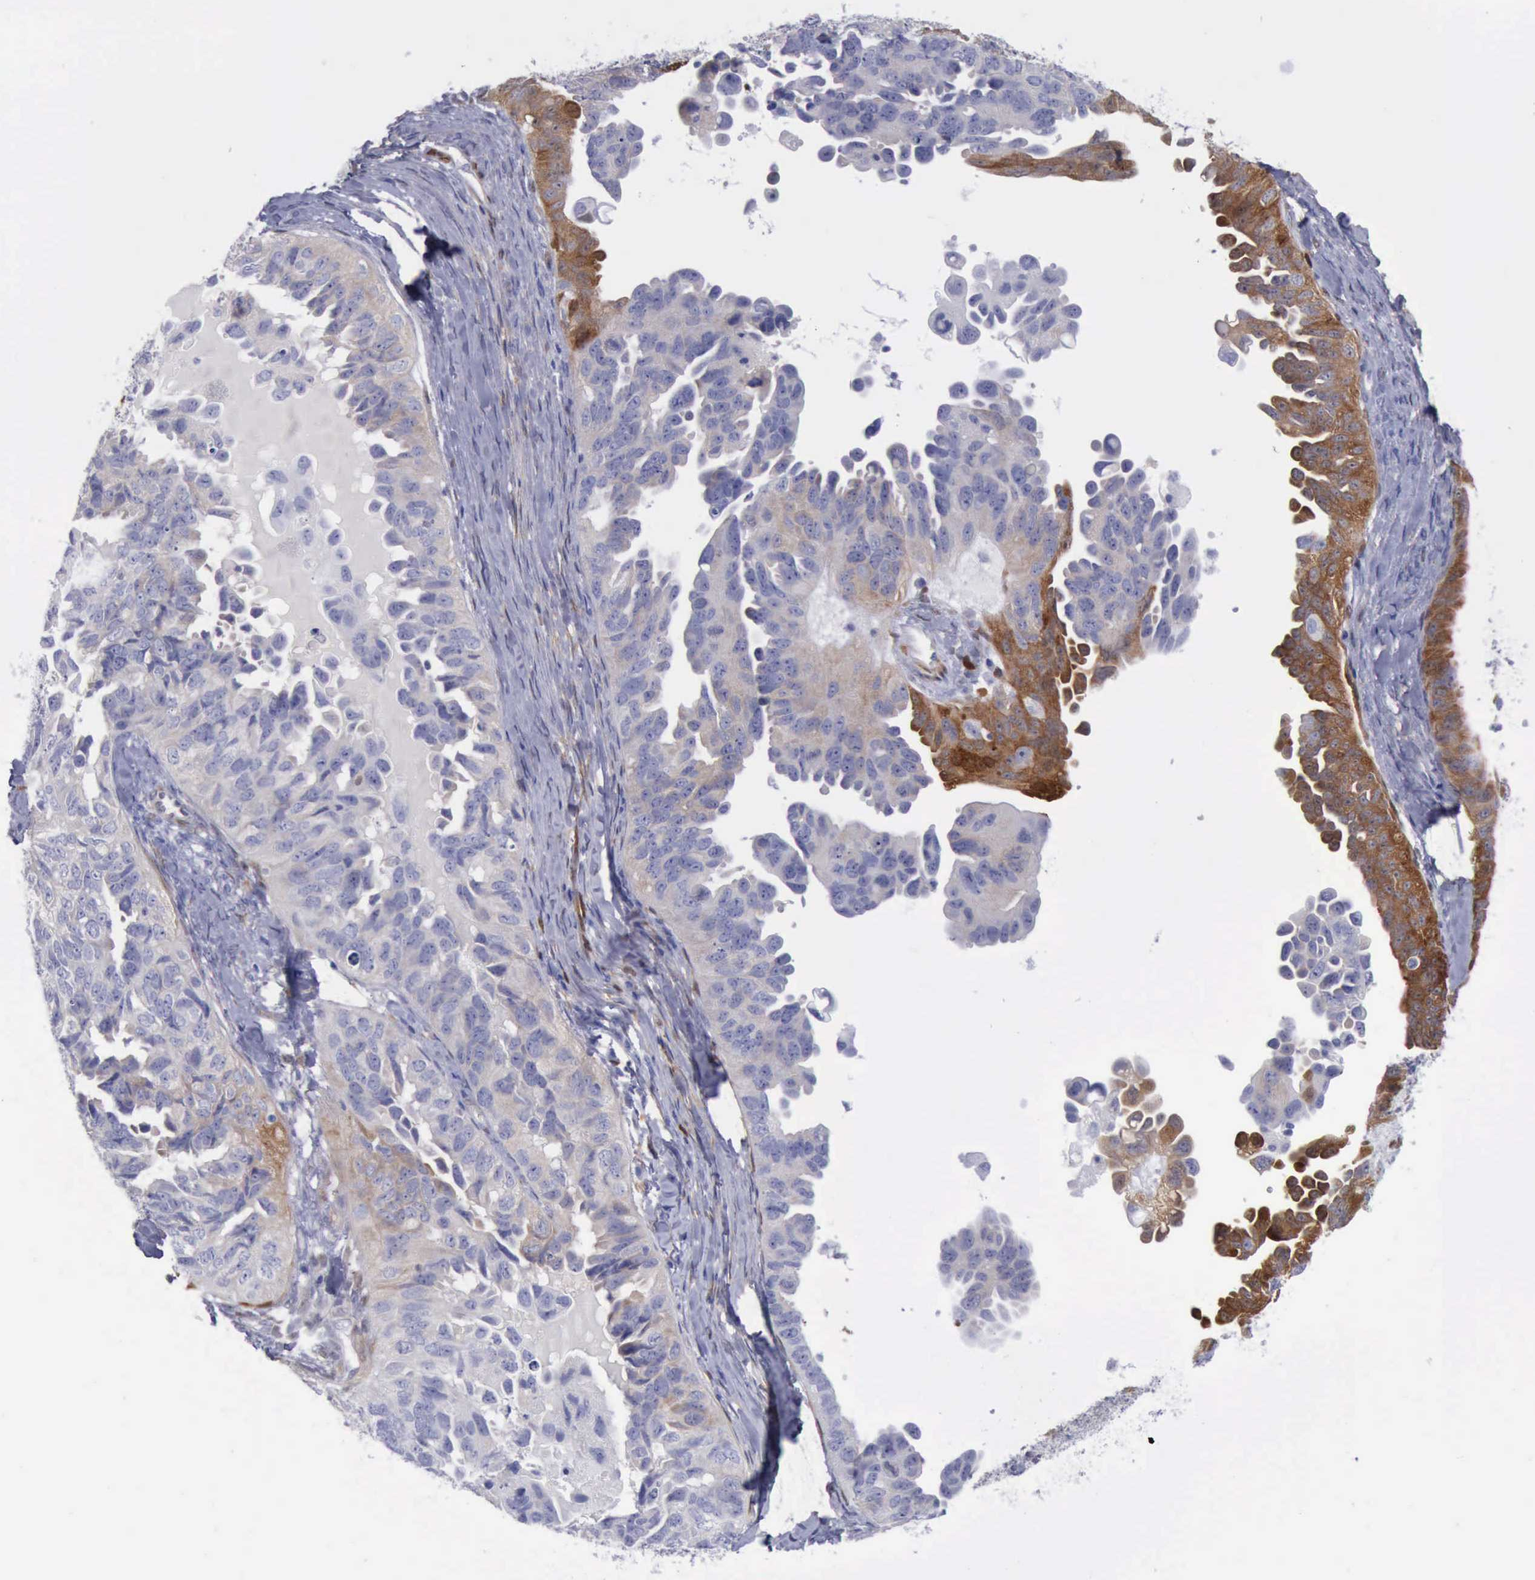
{"staining": {"intensity": "negative", "quantity": "none", "location": "none"}, "tissue": "ovarian cancer", "cell_type": "Tumor cells", "image_type": "cancer", "snomed": [{"axis": "morphology", "description": "Cystadenocarcinoma, serous, NOS"}, {"axis": "topography", "description": "Ovary"}], "caption": "A histopathology image of human ovarian cancer is negative for staining in tumor cells.", "gene": "FHL1", "patient": {"sex": "female", "age": 82}}